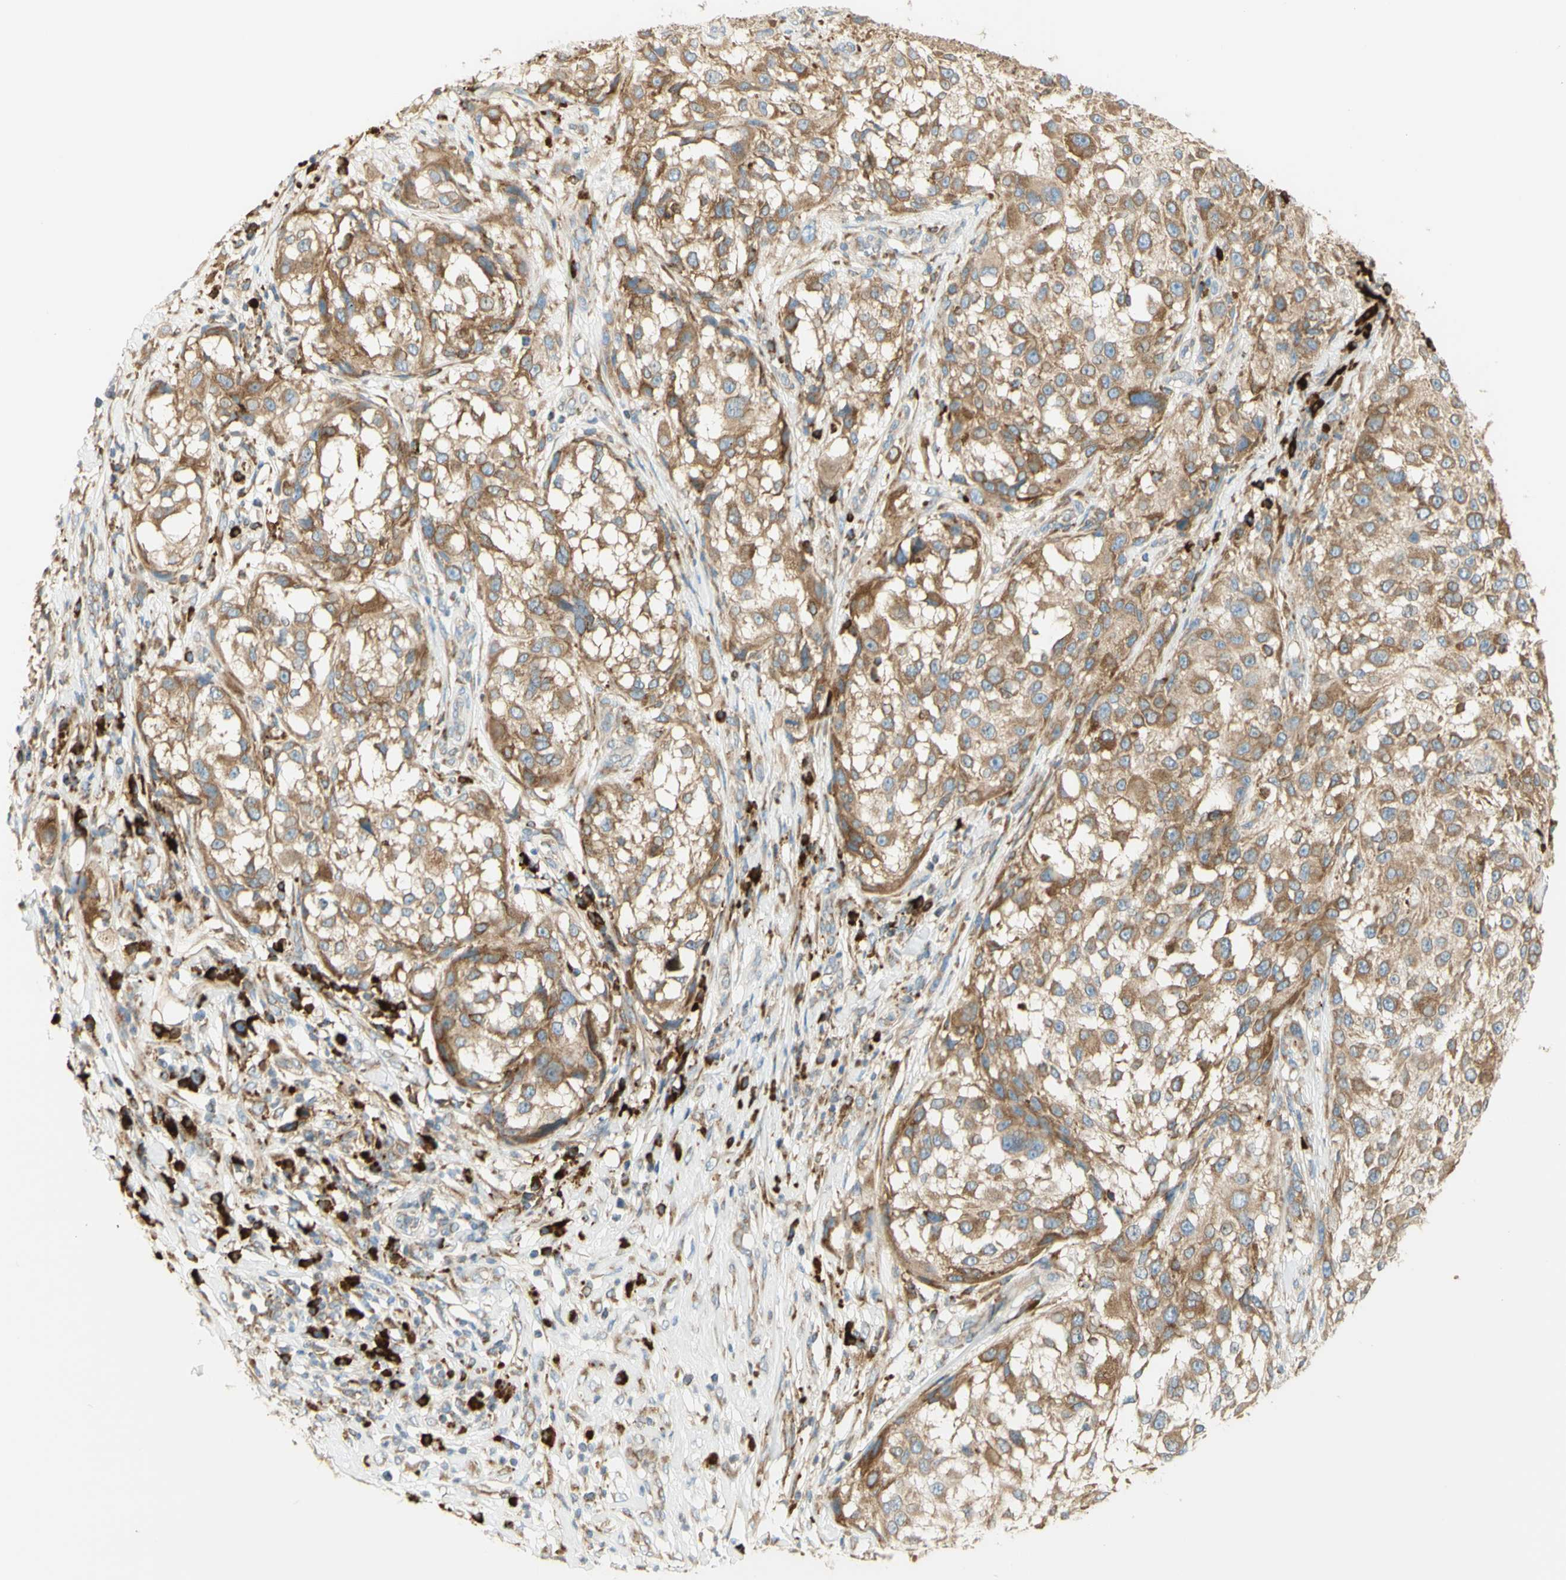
{"staining": {"intensity": "moderate", "quantity": ">75%", "location": "cytoplasmic/membranous"}, "tissue": "melanoma", "cell_type": "Tumor cells", "image_type": "cancer", "snomed": [{"axis": "morphology", "description": "Necrosis, NOS"}, {"axis": "morphology", "description": "Malignant melanoma, NOS"}, {"axis": "topography", "description": "Skin"}], "caption": "The histopathology image shows staining of melanoma, revealing moderate cytoplasmic/membranous protein positivity (brown color) within tumor cells. Using DAB (brown) and hematoxylin (blue) stains, captured at high magnification using brightfield microscopy.", "gene": "MANF", "patient": {"sex": "female", "age": 87}}